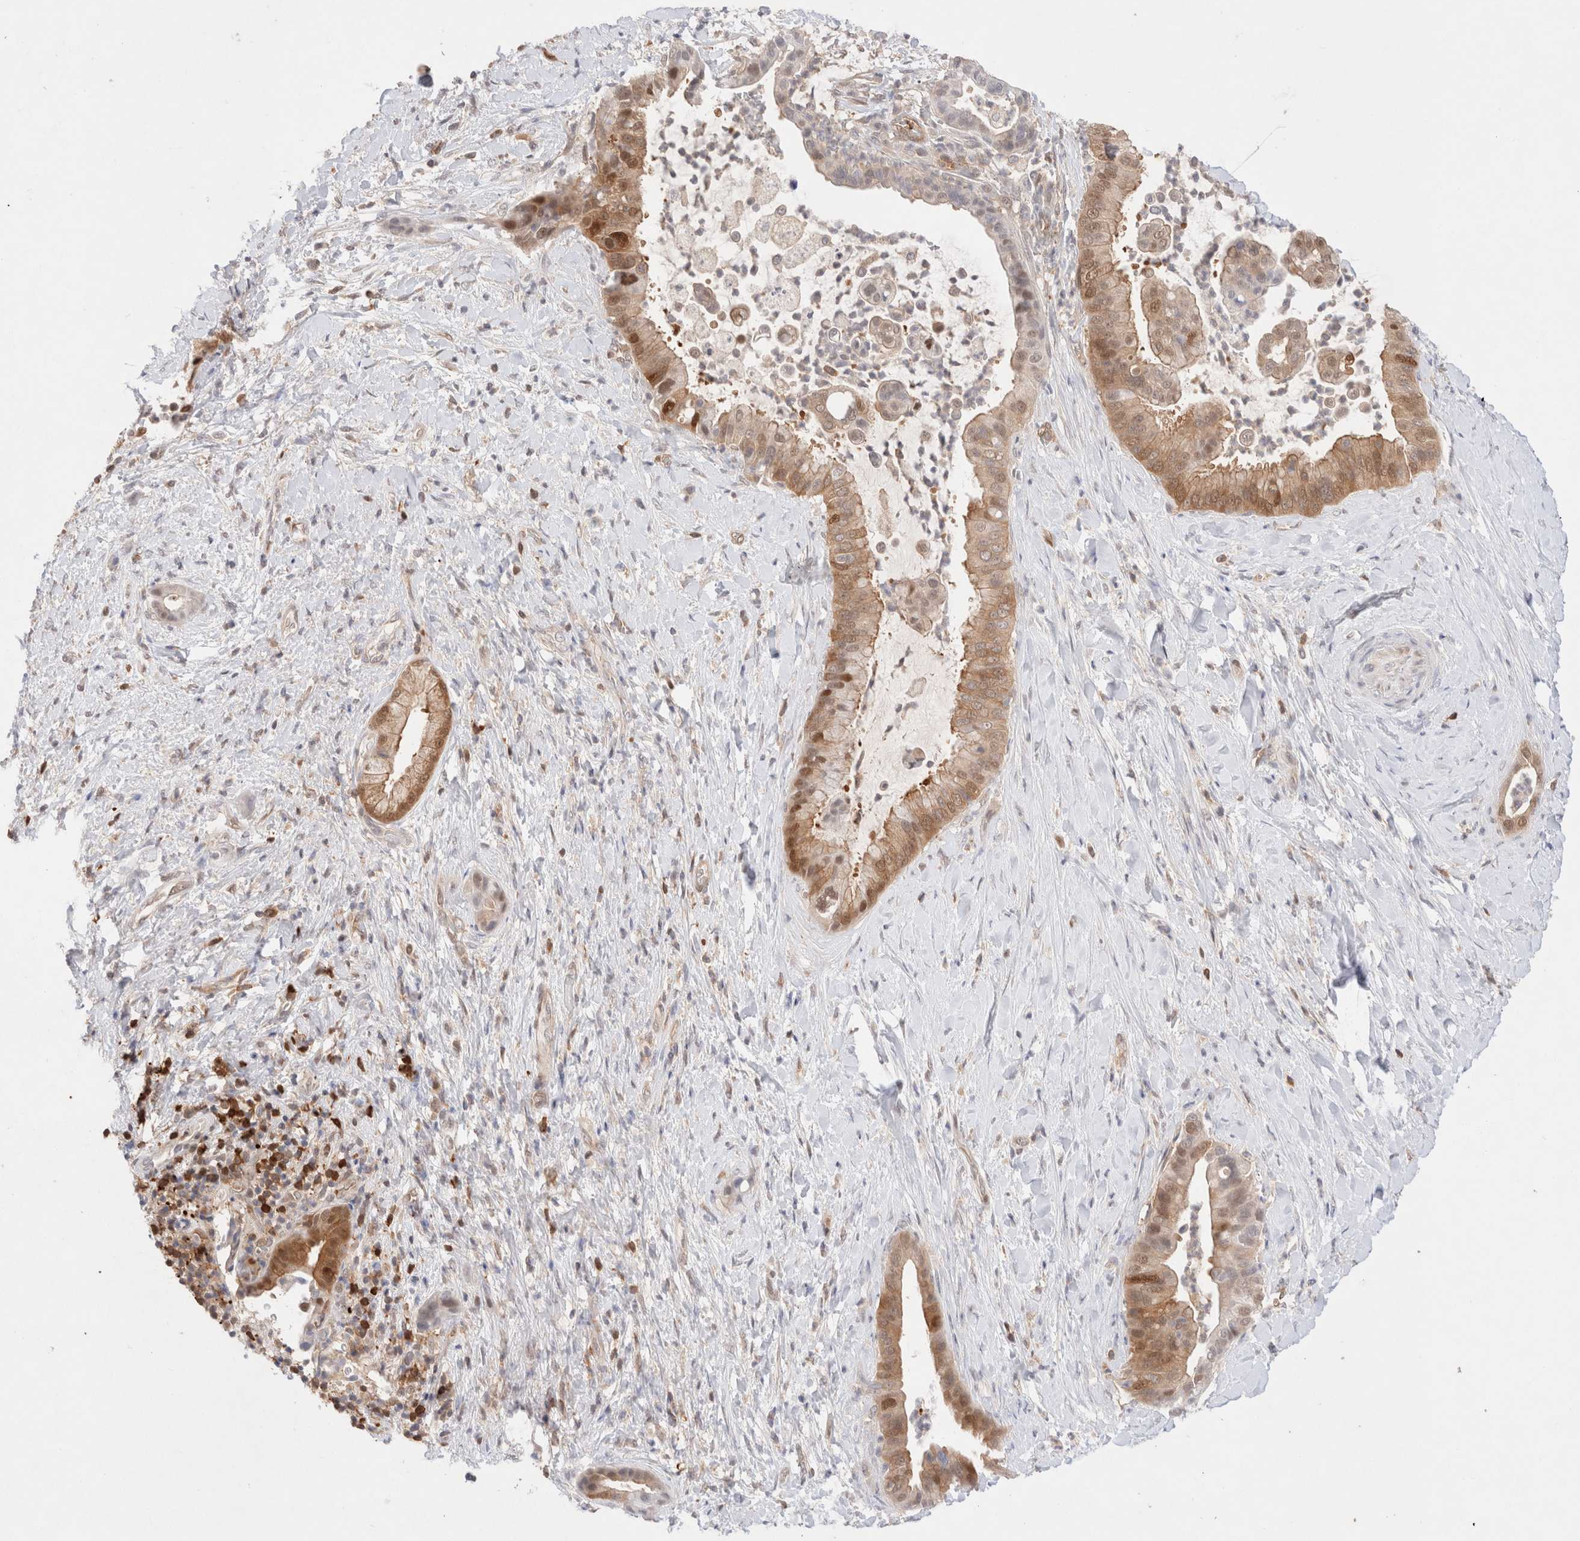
{"staining": {"intensity": "moderate", "quantity": ">75%", "location": "cytoplasmic/membranous,nuclear"}, "tissue": "liver cancer", "cell_type": "Tumor cells", "image_type": "cancer", "snomed": [{"axis": "morphology", "description": "Cholangiocarcinoma"}, {"axis": "topography", "description": "Liver"}], "caption": "Protein expression by immunohistochemistry exhibits moderate cytoplasmic/membranous and nuclear staining in approximately >75% of tumor cells in liver cancer.", "gene": "STARD10", "patient": {"sex": "female", "age": 54}}